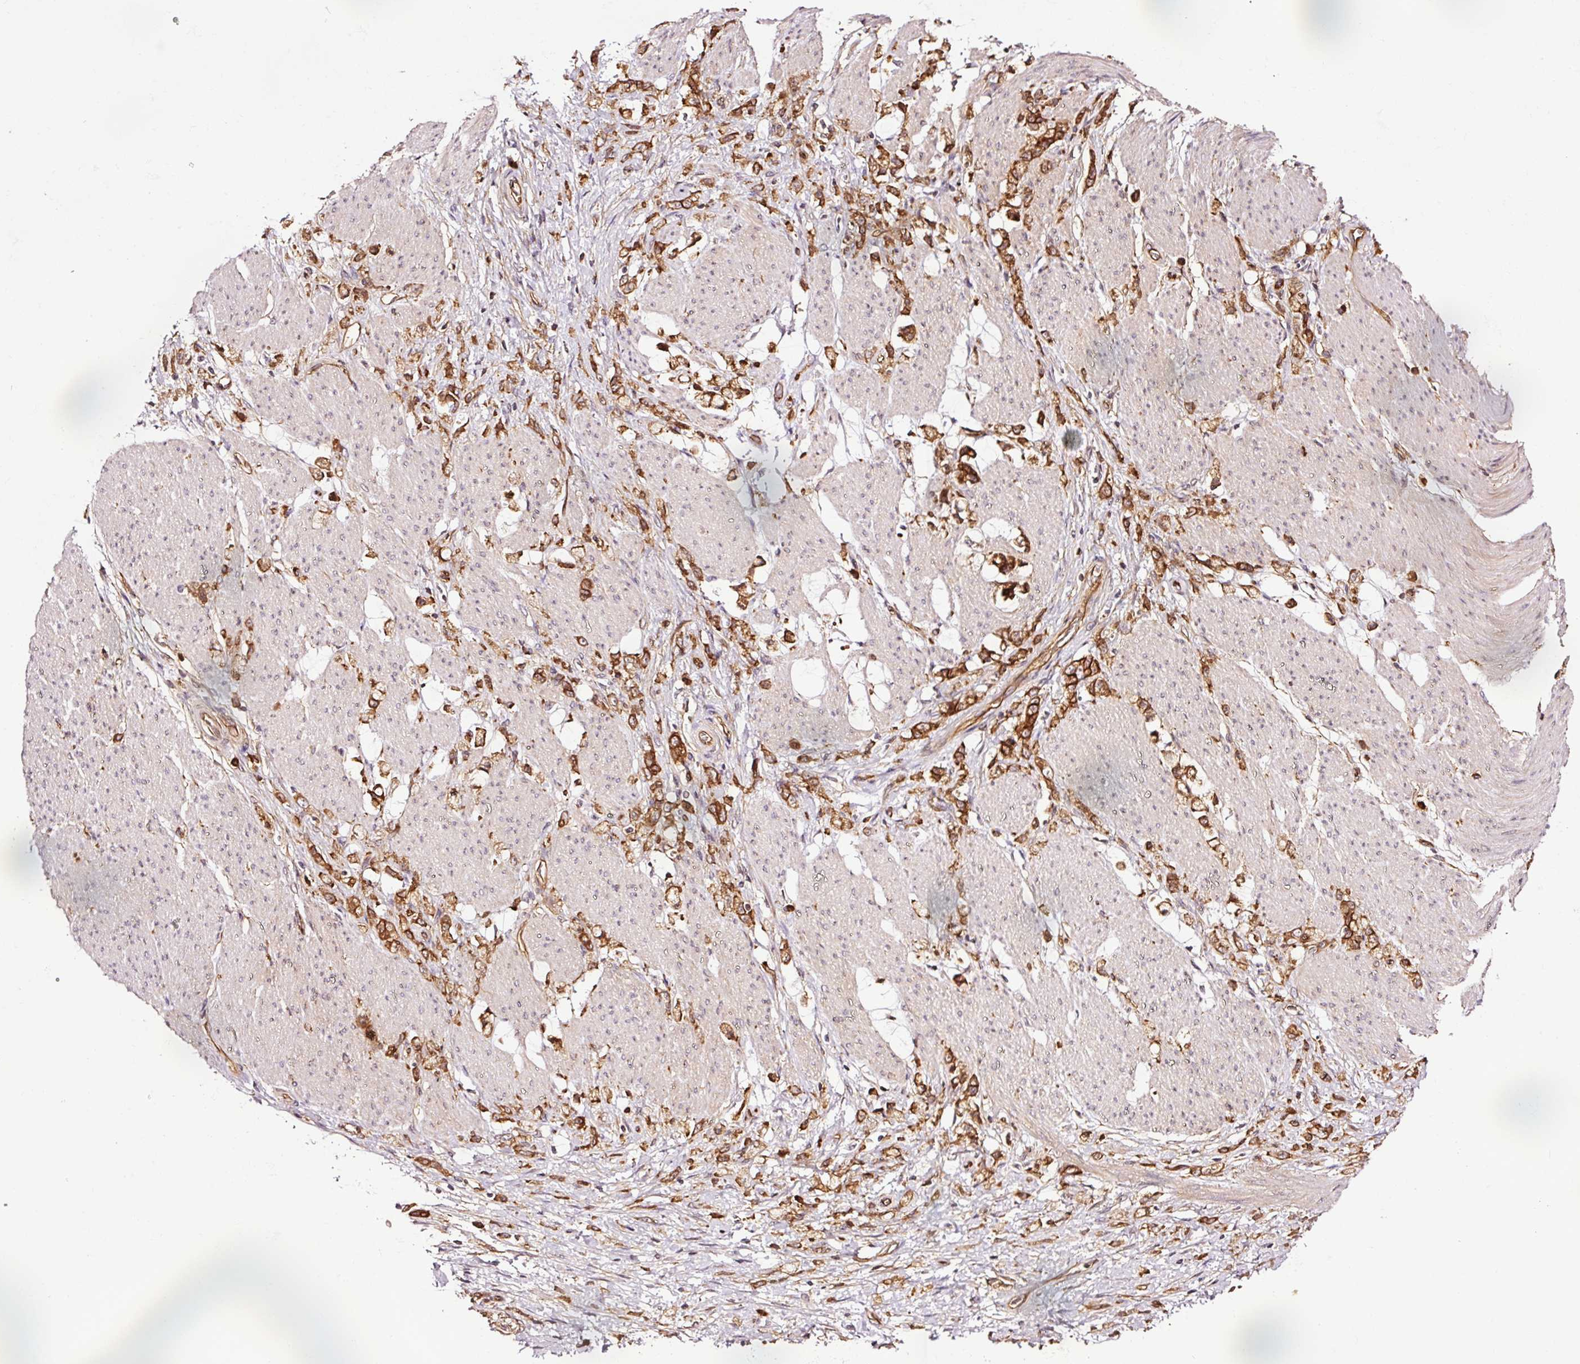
{"staining": {"intensity": "moderate", "quantity": ">75%", "location": "cytoplasmic/membranous"}, "tissue": "stomach cancer", "cell_type": "Tumor cells", "image_type": "cancer", "snomed": [{"axis": "morphology", "description": "Adenocarcinoma, NOS"}, {"axis": "topography", "description": "Stomach"}], "caption": "A medium amount of moderate cytoplasmic/membranous staining is identified in about >75% of tumor cells in adenocarcinoma (stomach) tissue.", "gene": "METAP1", "patient": {"sex": "female", "age": 60}}